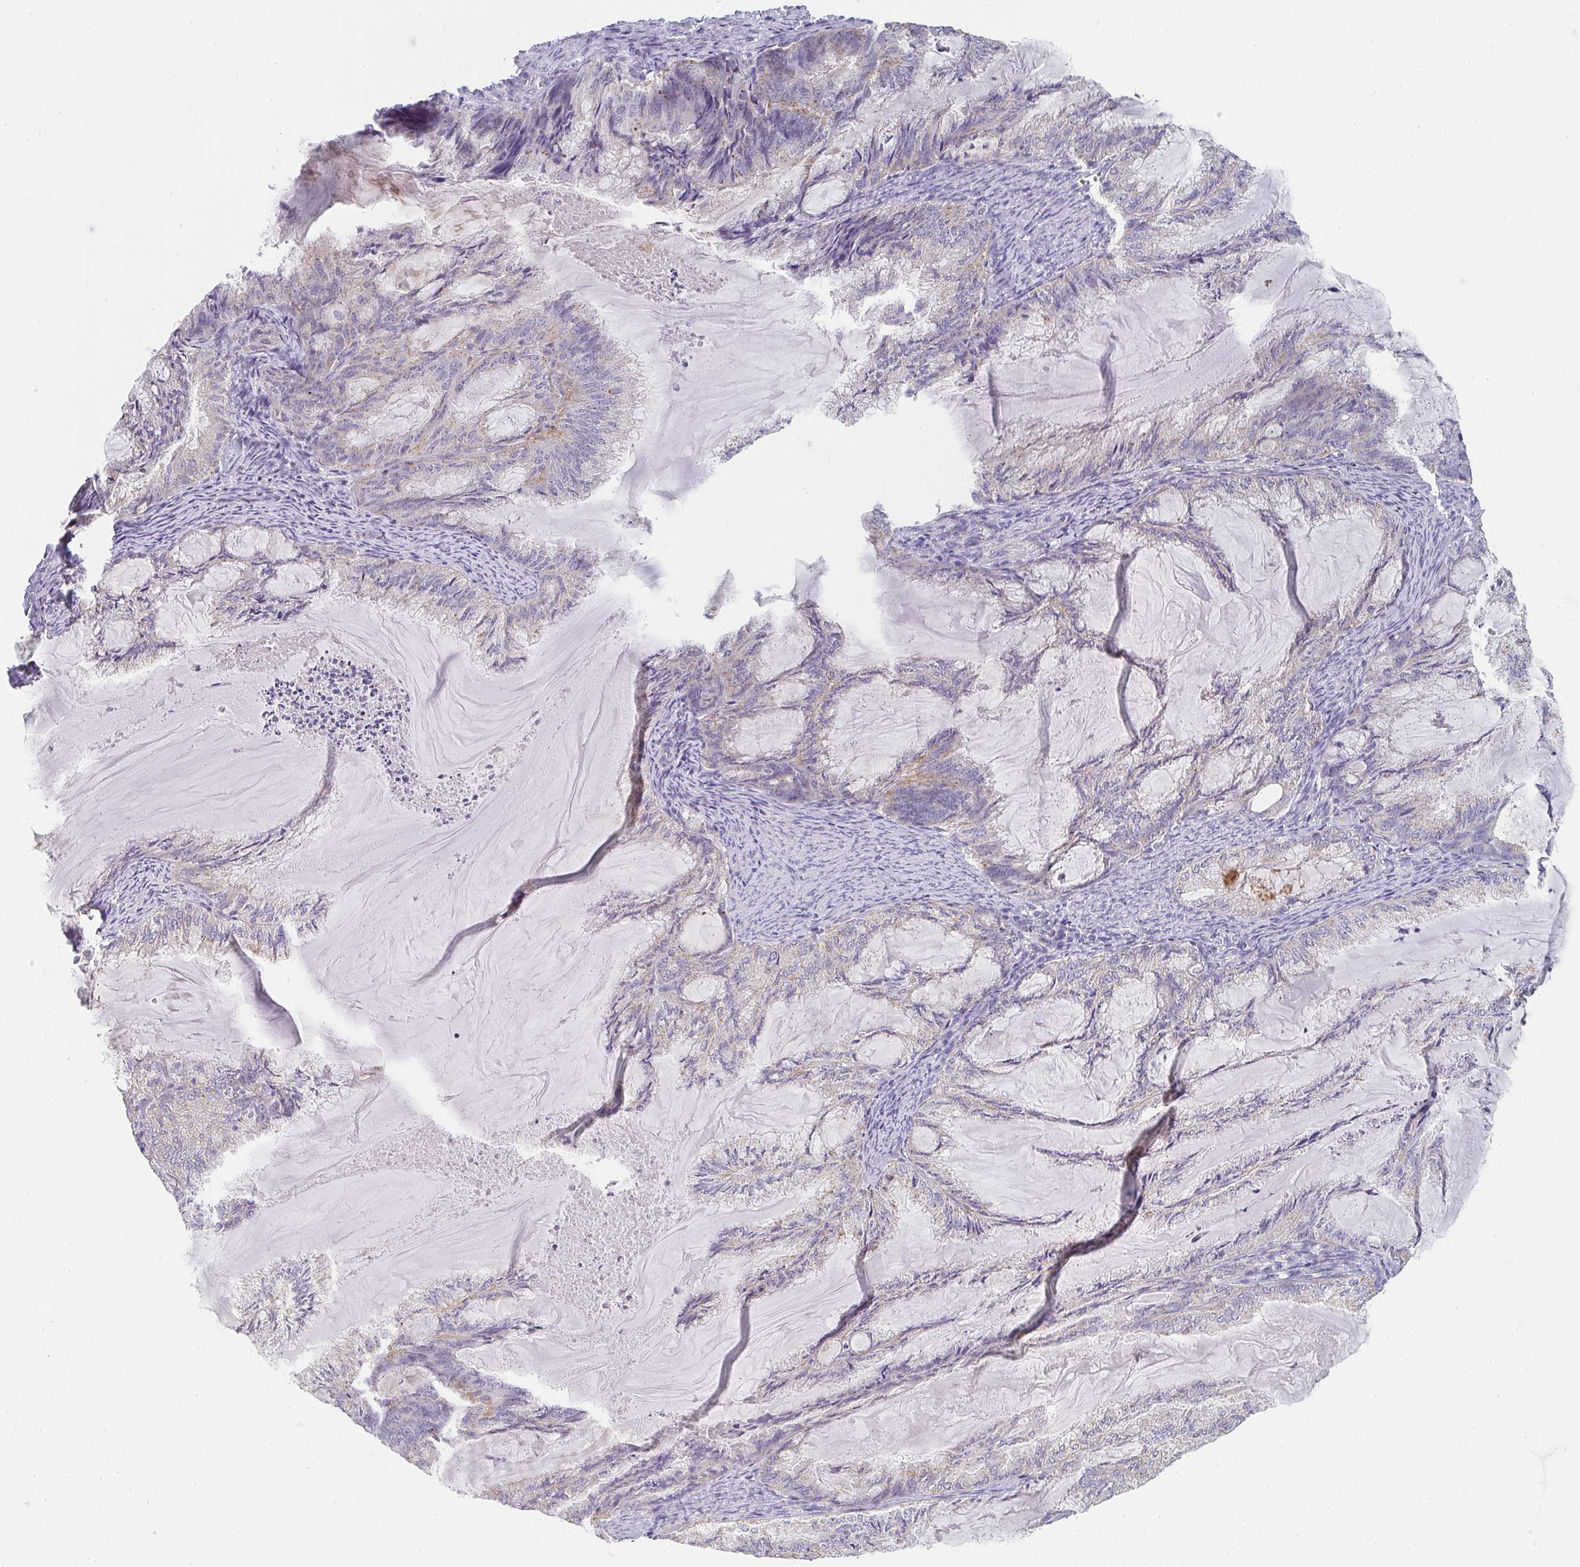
{"staining": {"intensity": "weak", "quantity": "<25%", "location": "cytoplasmic/membranous"}, "tissue": "endometrial cancer", "cell_type": "Tumor cells", "image_type": "cancer", "snomed": [{"axis": "morphology", "description": "Adenocarcinoma, NOS"}, {"axis": "topography", "description": "Endometrium"}], "caption": "Image shows no protein positivity in tumor cells of endometrial cancer (adenocarcinoma) tissue.", "gene": "CHMP5", "patient": {"sex": "female", "age": 86}}